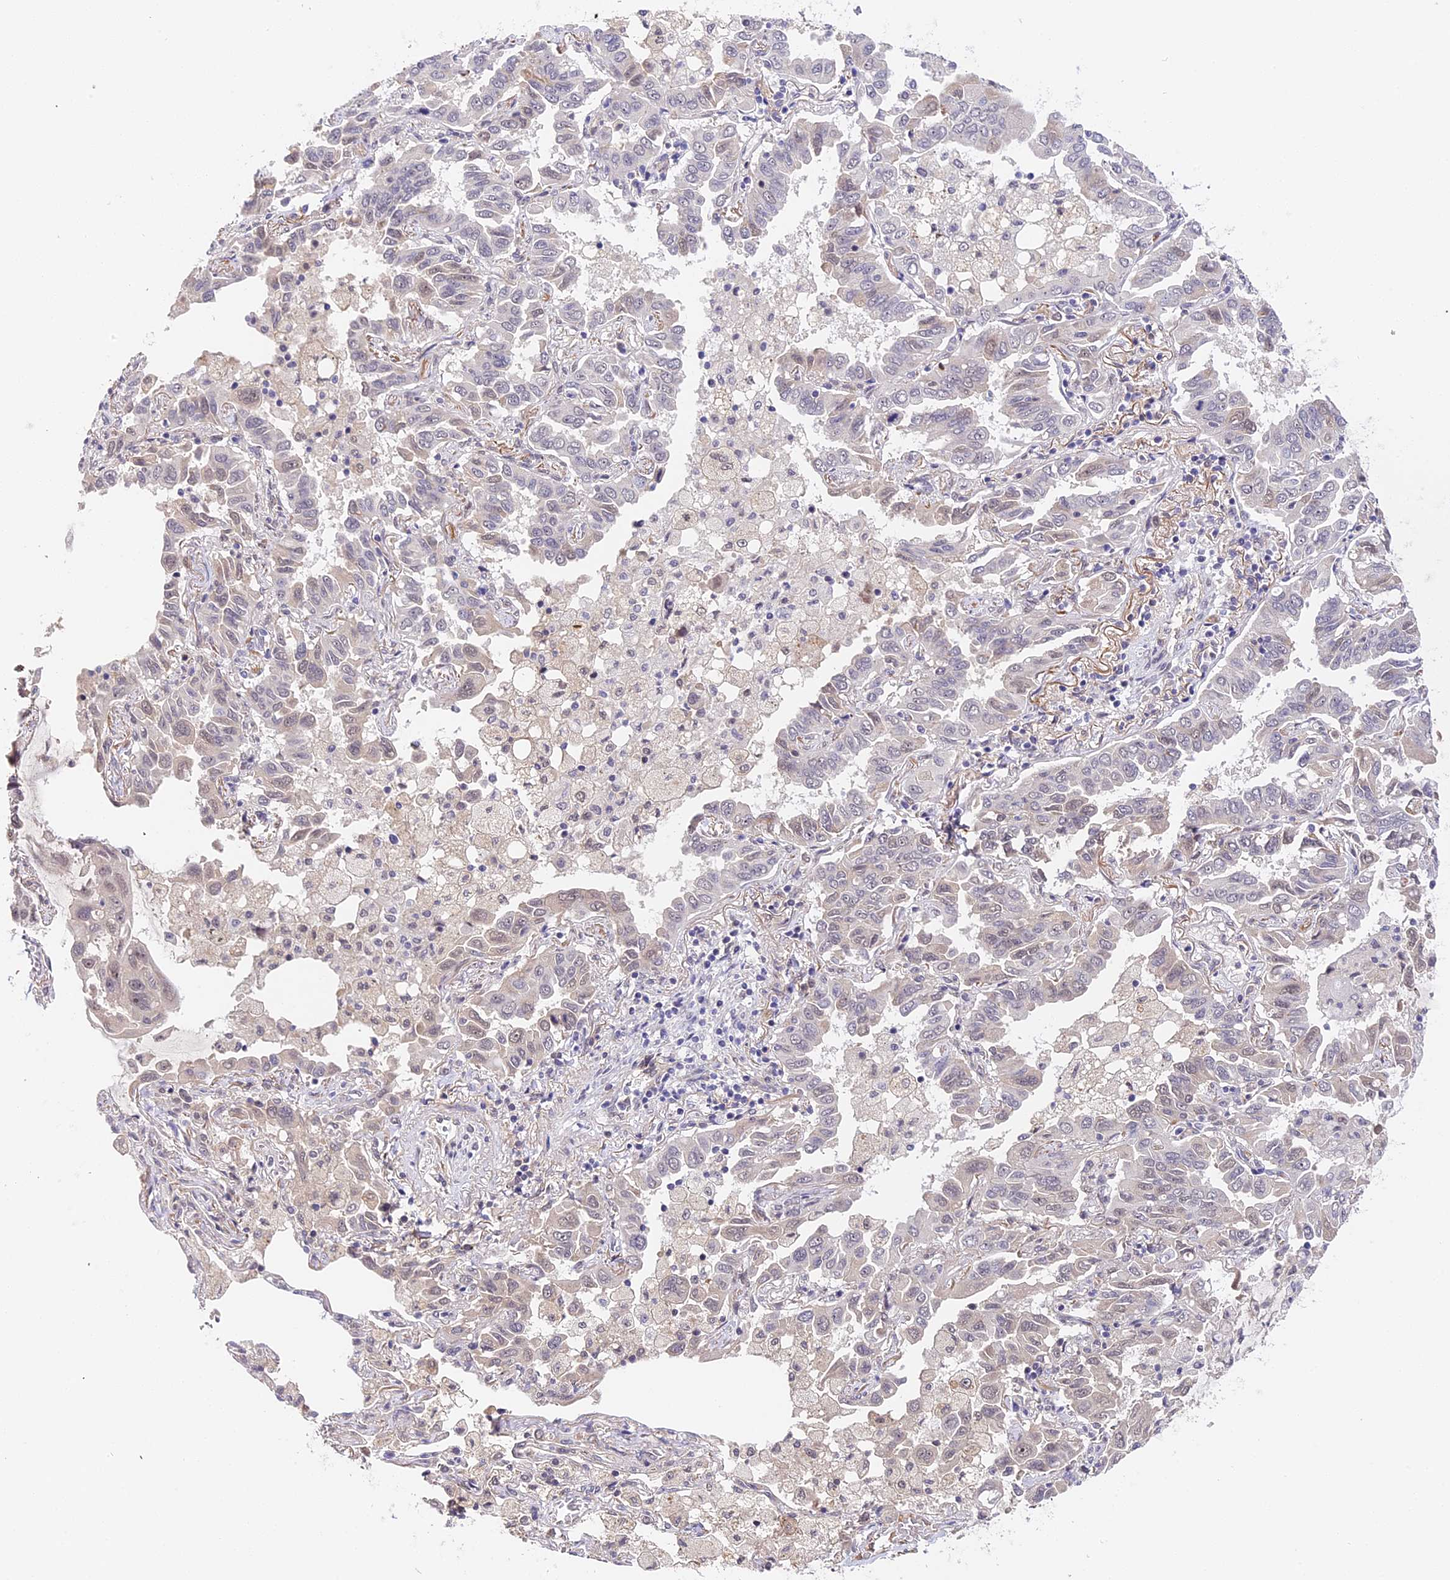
{"staining": {"intensity": "negative", "quantity": "none", "location": "none"}, "tissue": "lung cancer", "cell_type": "Tumor cells", "image_type": "cancer", "snomed": [{"axis": "morphology", "description": "Adenocarcinoma, NOS"}, {"axis": "topography", "description": "Lung"}], "caption": "The image displays no significant expression in tumor cells of lung cancer. (DAB IHC with hematoxylin counter stain).", "gene": "IMPACT", "patient": {"sex": "male", "age": 64}}